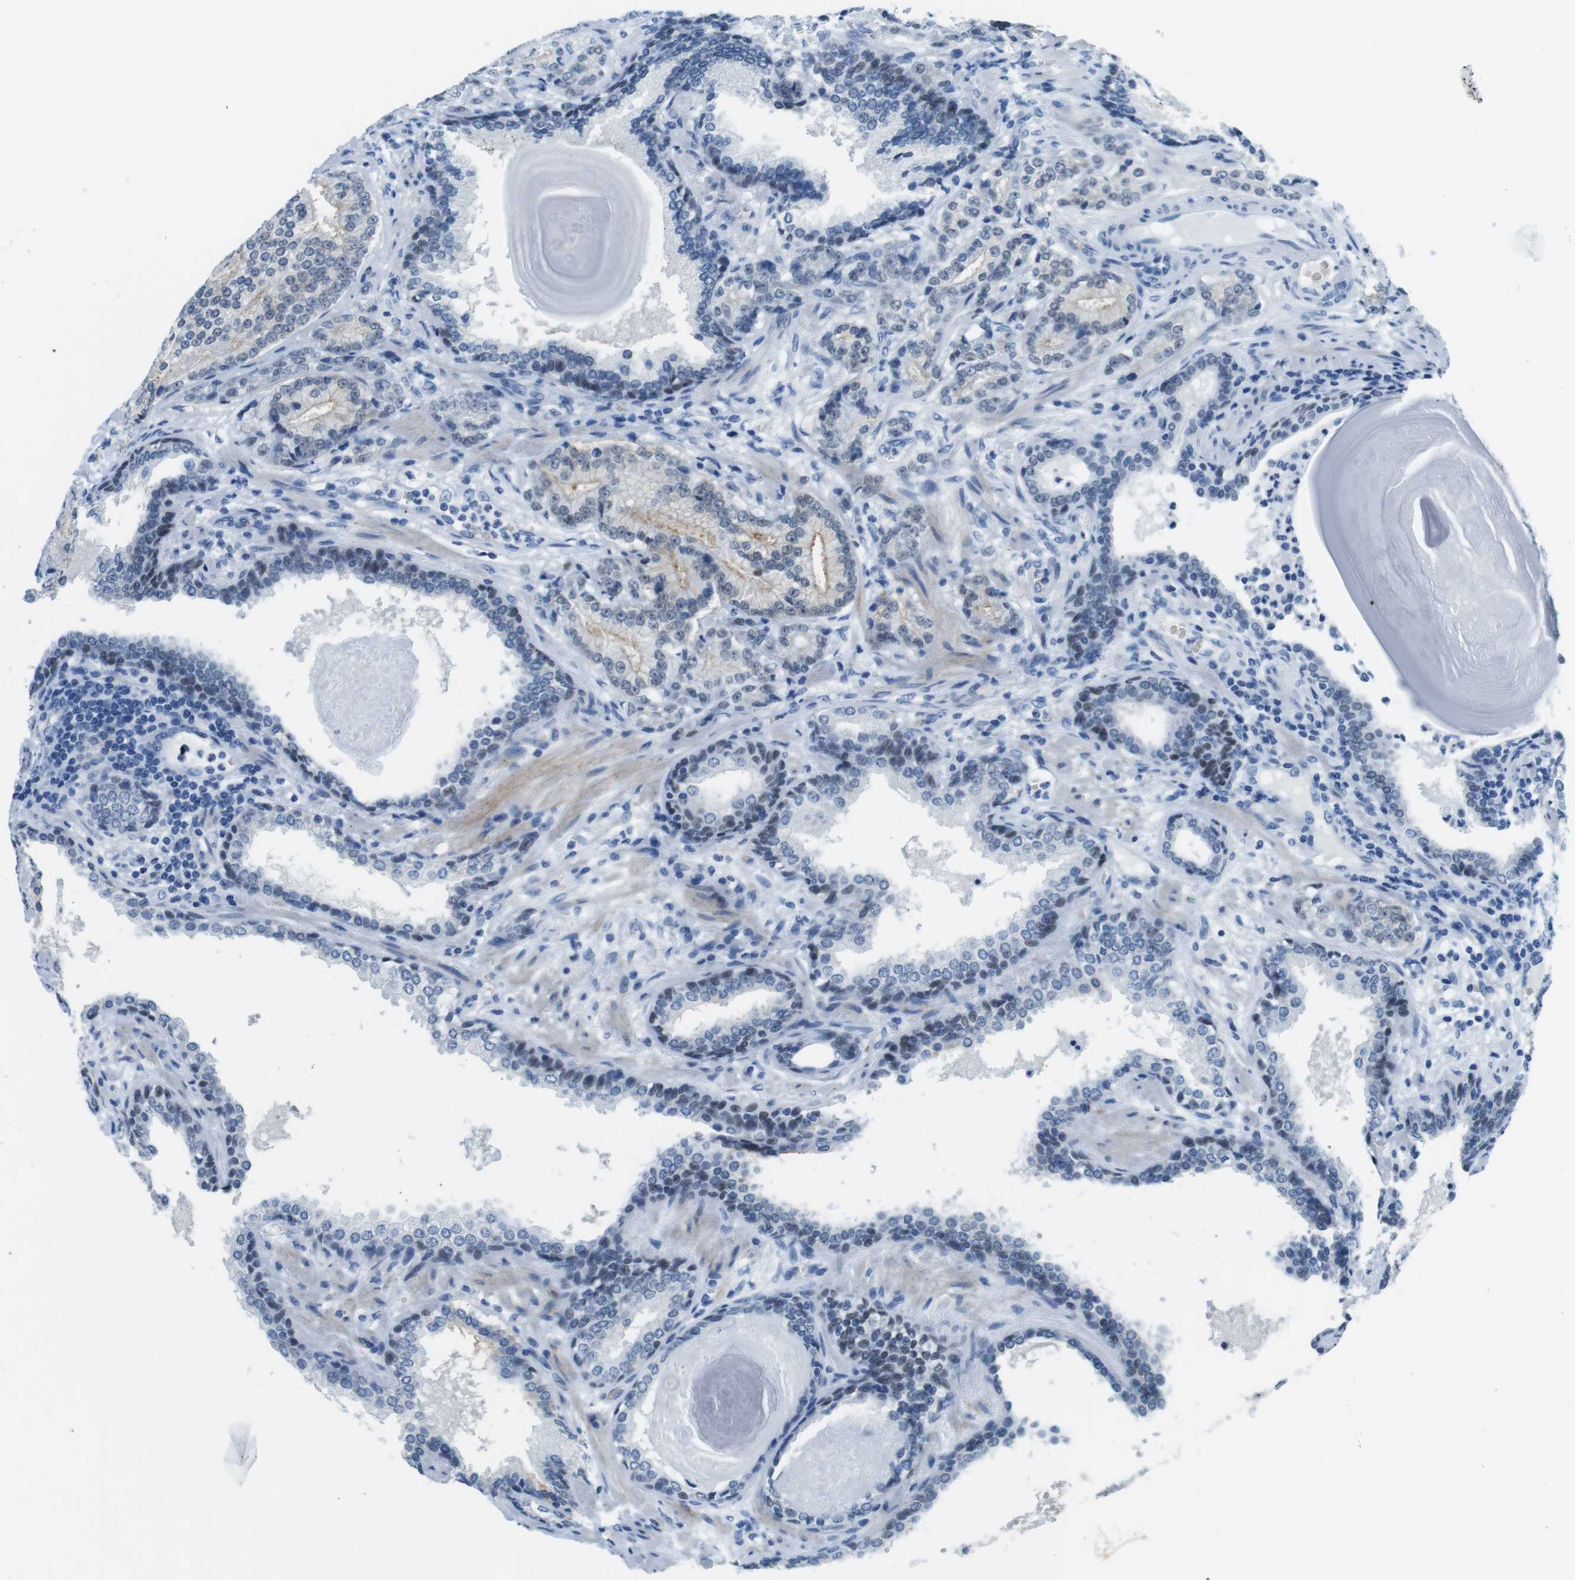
{"staining": {"intensity": "moderate", "quantity": "<25%", "location": "cytoplasmic/membranous"}, "tissue": "prostate cancer", "cell_type": "Tumor cells", "image_type": "cancer", "snomed": [{"axis": "morphology", "description": "Adenocarcinoma, High grade"}, {"axis": "topography", "description": "Prostate"}], "caption": "Immunohistochemistry (IHC) (DAB) staining of adenocarcinoma (high-grade) (prostate) demonstrates moderate cytoplasmic/membranous protein expression in about <25% of tumor cells. The staining is performed using DAB brown chromogen to label protein expression. The nuclei are counter-stained blue using hematoxylin.", "gene": "TFAP2C", "patient": {"sex": "male", "age": 61}}